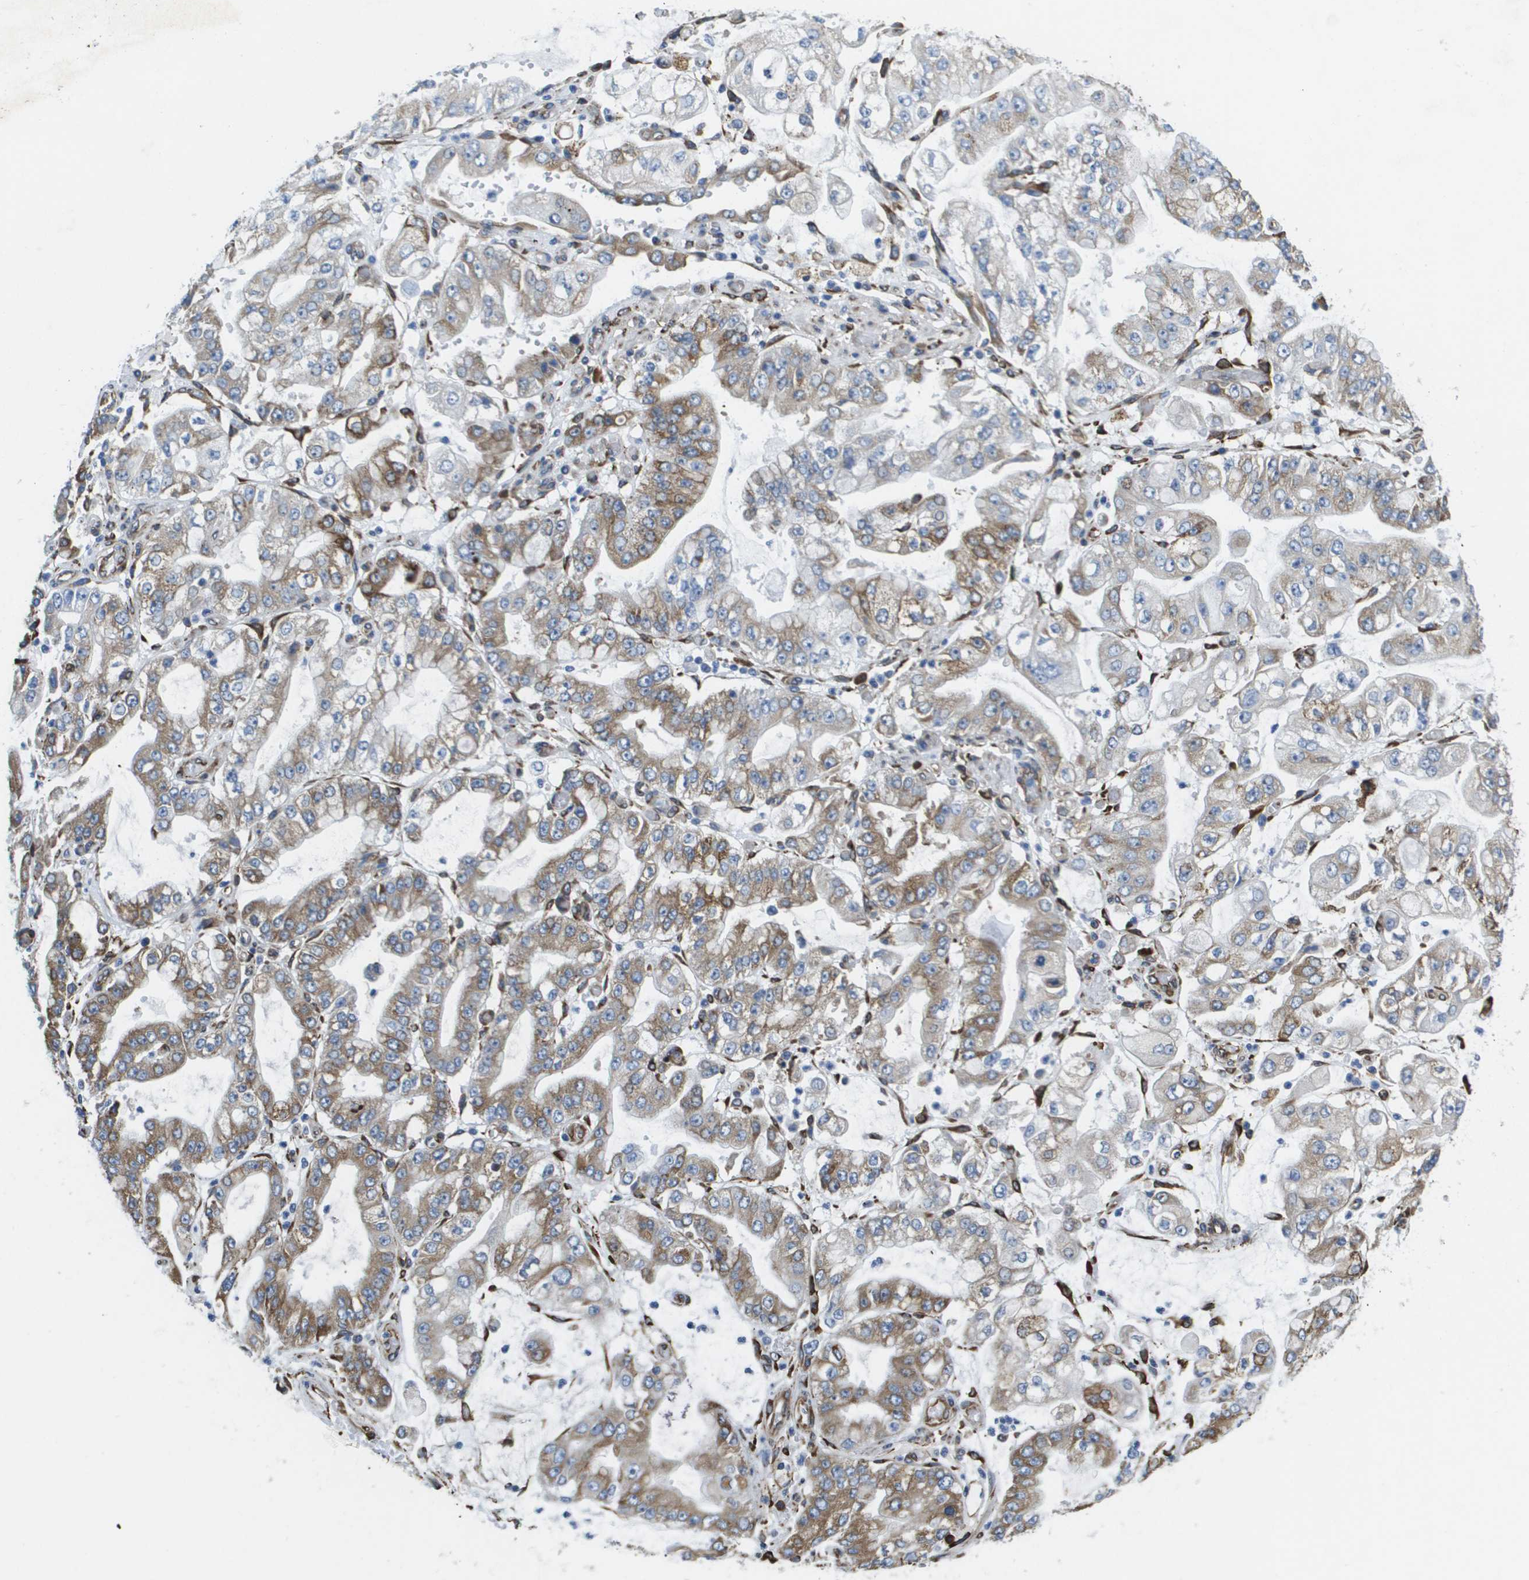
{"staining": {"intensity": "moderate", "quantity": ">75%", "location": "cytoplasmic/membranous"}, "tissue": "stomach cancer", "cell_type": "Tumor cells", "image_type": "cancer", "snomed": [{"axis": "morphology", "description": "Adenocarcinoma, NOS"}, {"axis": "topography", "description": "Stomach"}], "caption": "Approximately >75% of tumor cells in human stomach cancer reveal moderate cytoplasmic/membranous protein positivity as visualized by brown immunohistochemical staining.", "gene": "ST3GAL2", "patient": {"sex": "male", "age": 76}}